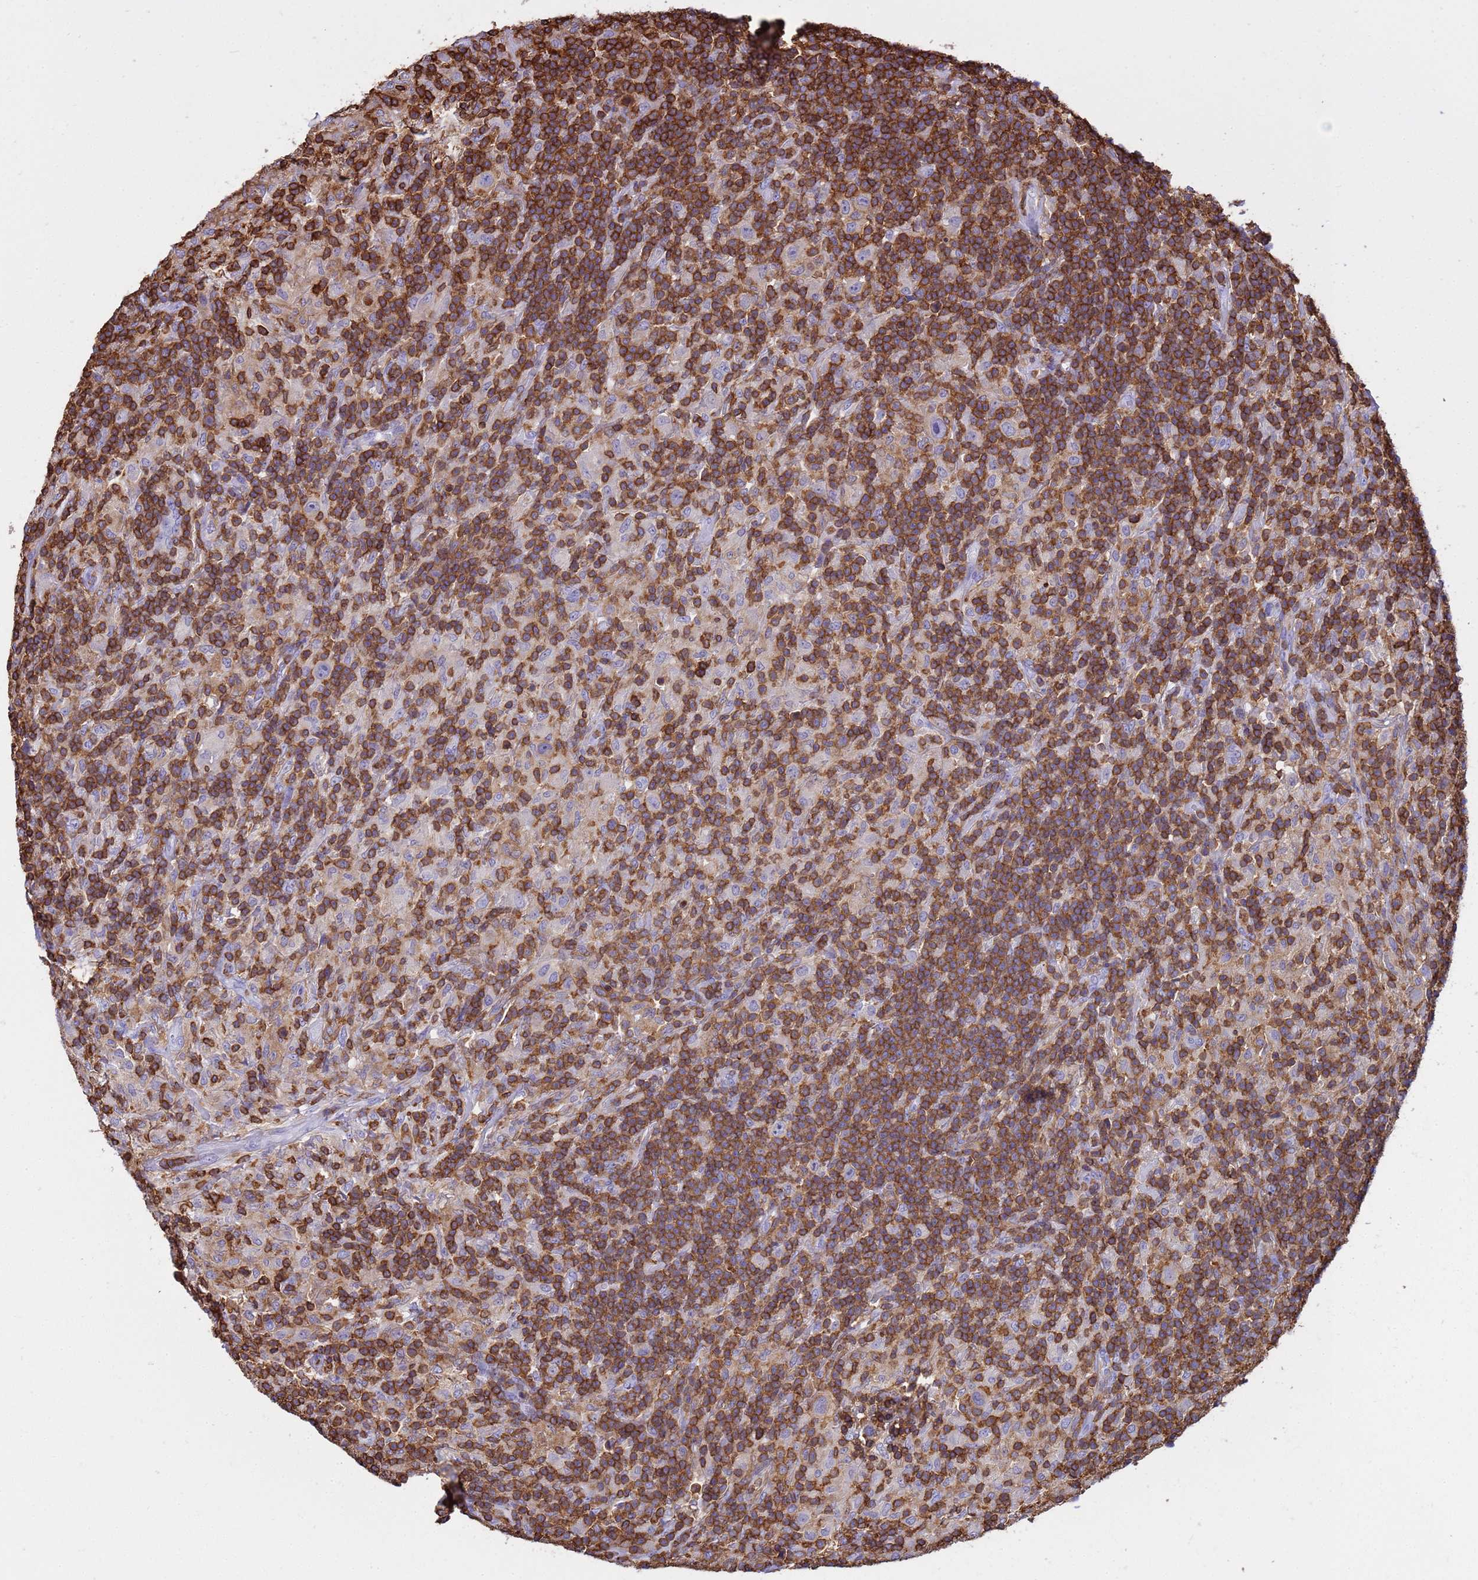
{"staining": {"intensity": "strong", "quantity": "25%-75%", "location": "cytoplasmic/membranous"}, "tissue": "lymphoma", "cell_type": "Tumor cells", "image_type": "cancer", "snomed": [{"axis": "morphology", "description": "Hodgkin's disease, NOS"}, {"axis": "topography", "description": "Lymph node"}], "caption": "Human lymphoma stained with a brown dye shows strong cytoplasmic/membranous positive positivity in approximately 25%-75% of tumor cells.", "gene": "IRF5", "patient": {"sex": "male", "age": 70}}